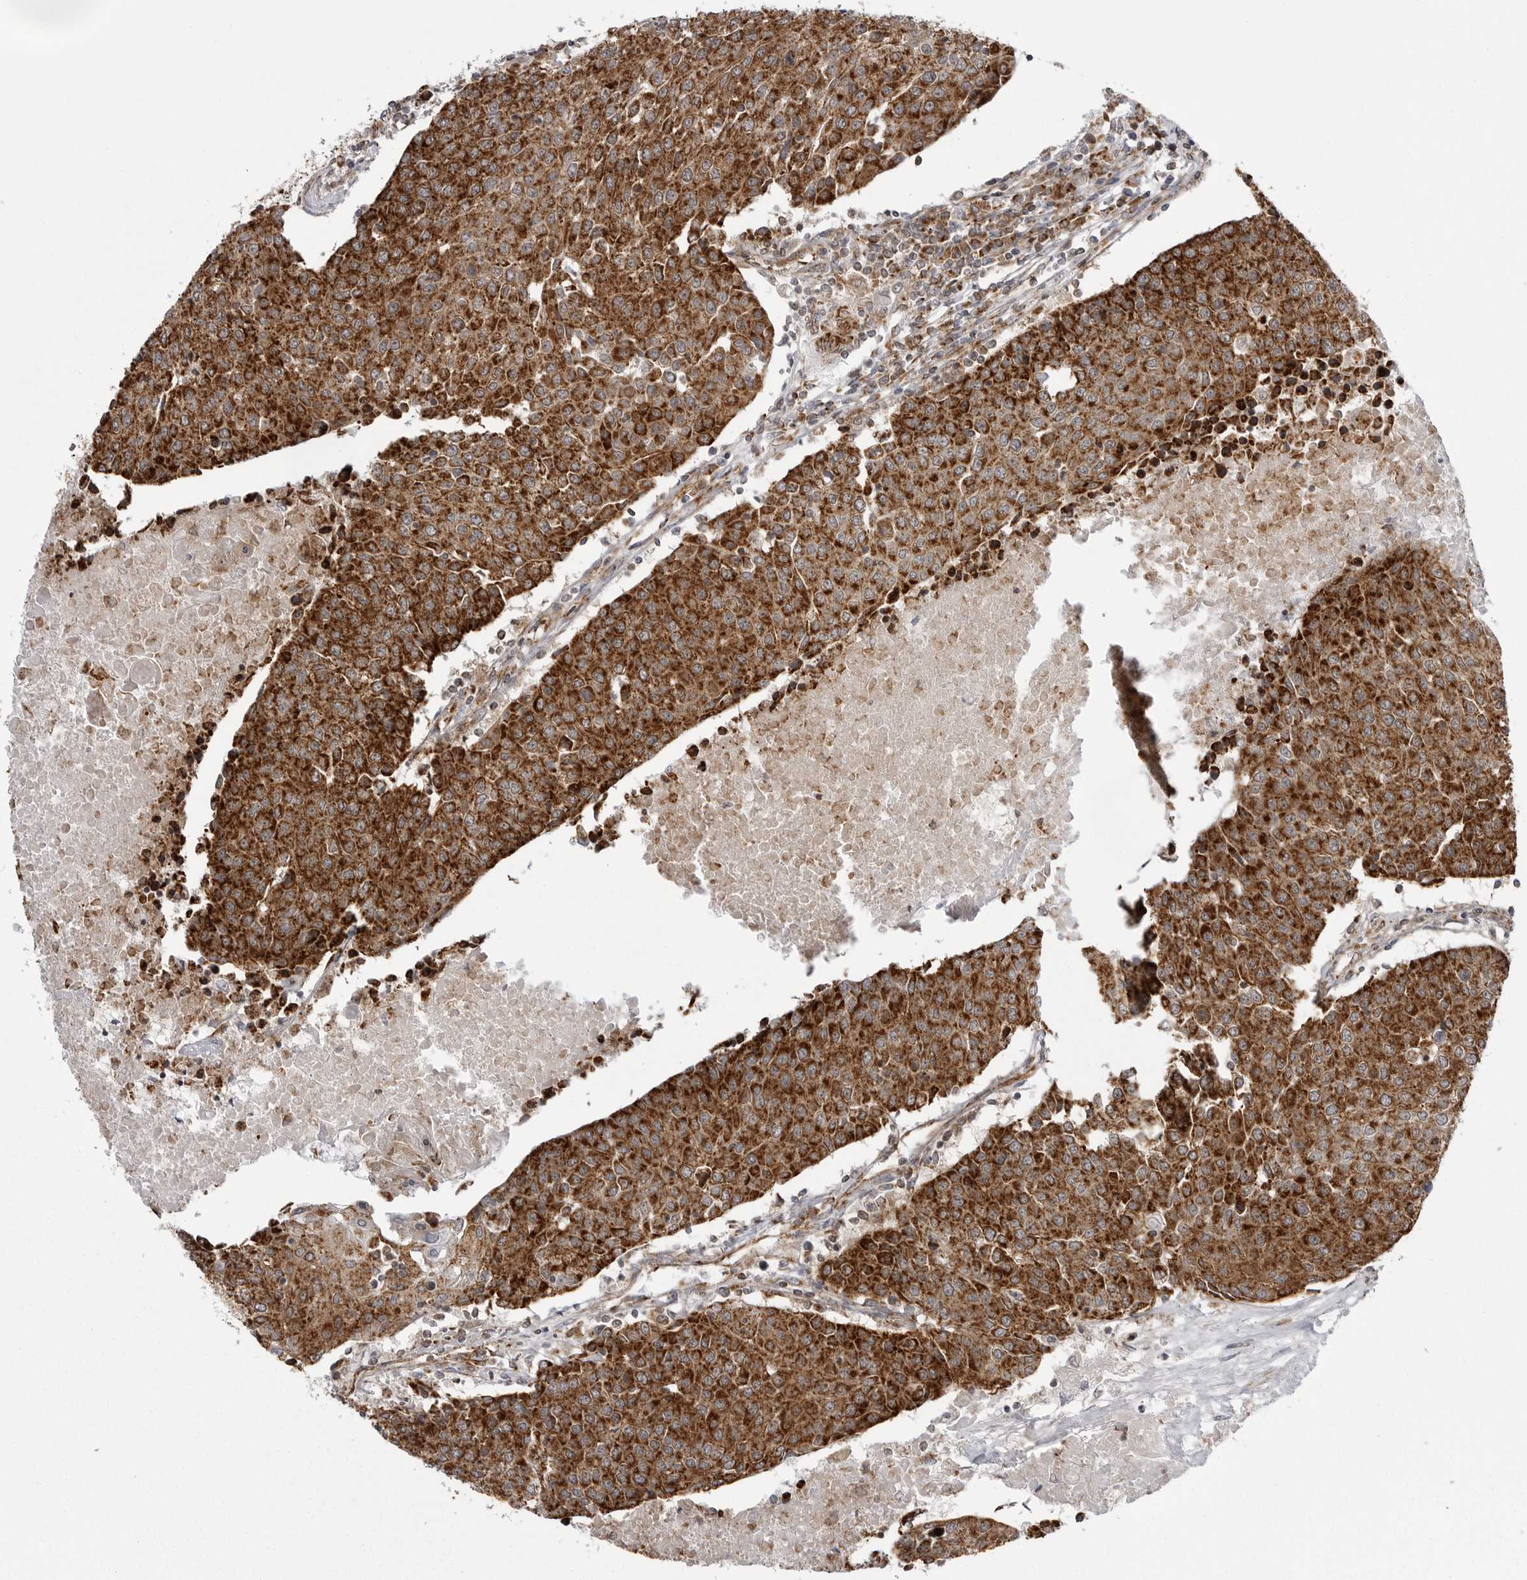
{"staining": {"intensity": "strong", "quantity": ">75%", "location": "cytoplasmic/membranous"}, "tissue": "urothelial cancer", "cell_type": "Tumor cells", "image_type": "cancer", "snomed": [{"axis": "morphology", "description": "Urothelial carcinoma, High grade"}, {"axis": "topography", "description": "Urinary bladder"}], "caption": "Immunohistochemical staining of human urothelial carcinoma (high-grade) shows high levels of strong cytoplasmic/membranous expression in about >75% of tumor cells.", "gene": "FH", "patient": {"sex": "female", "age": 85}}